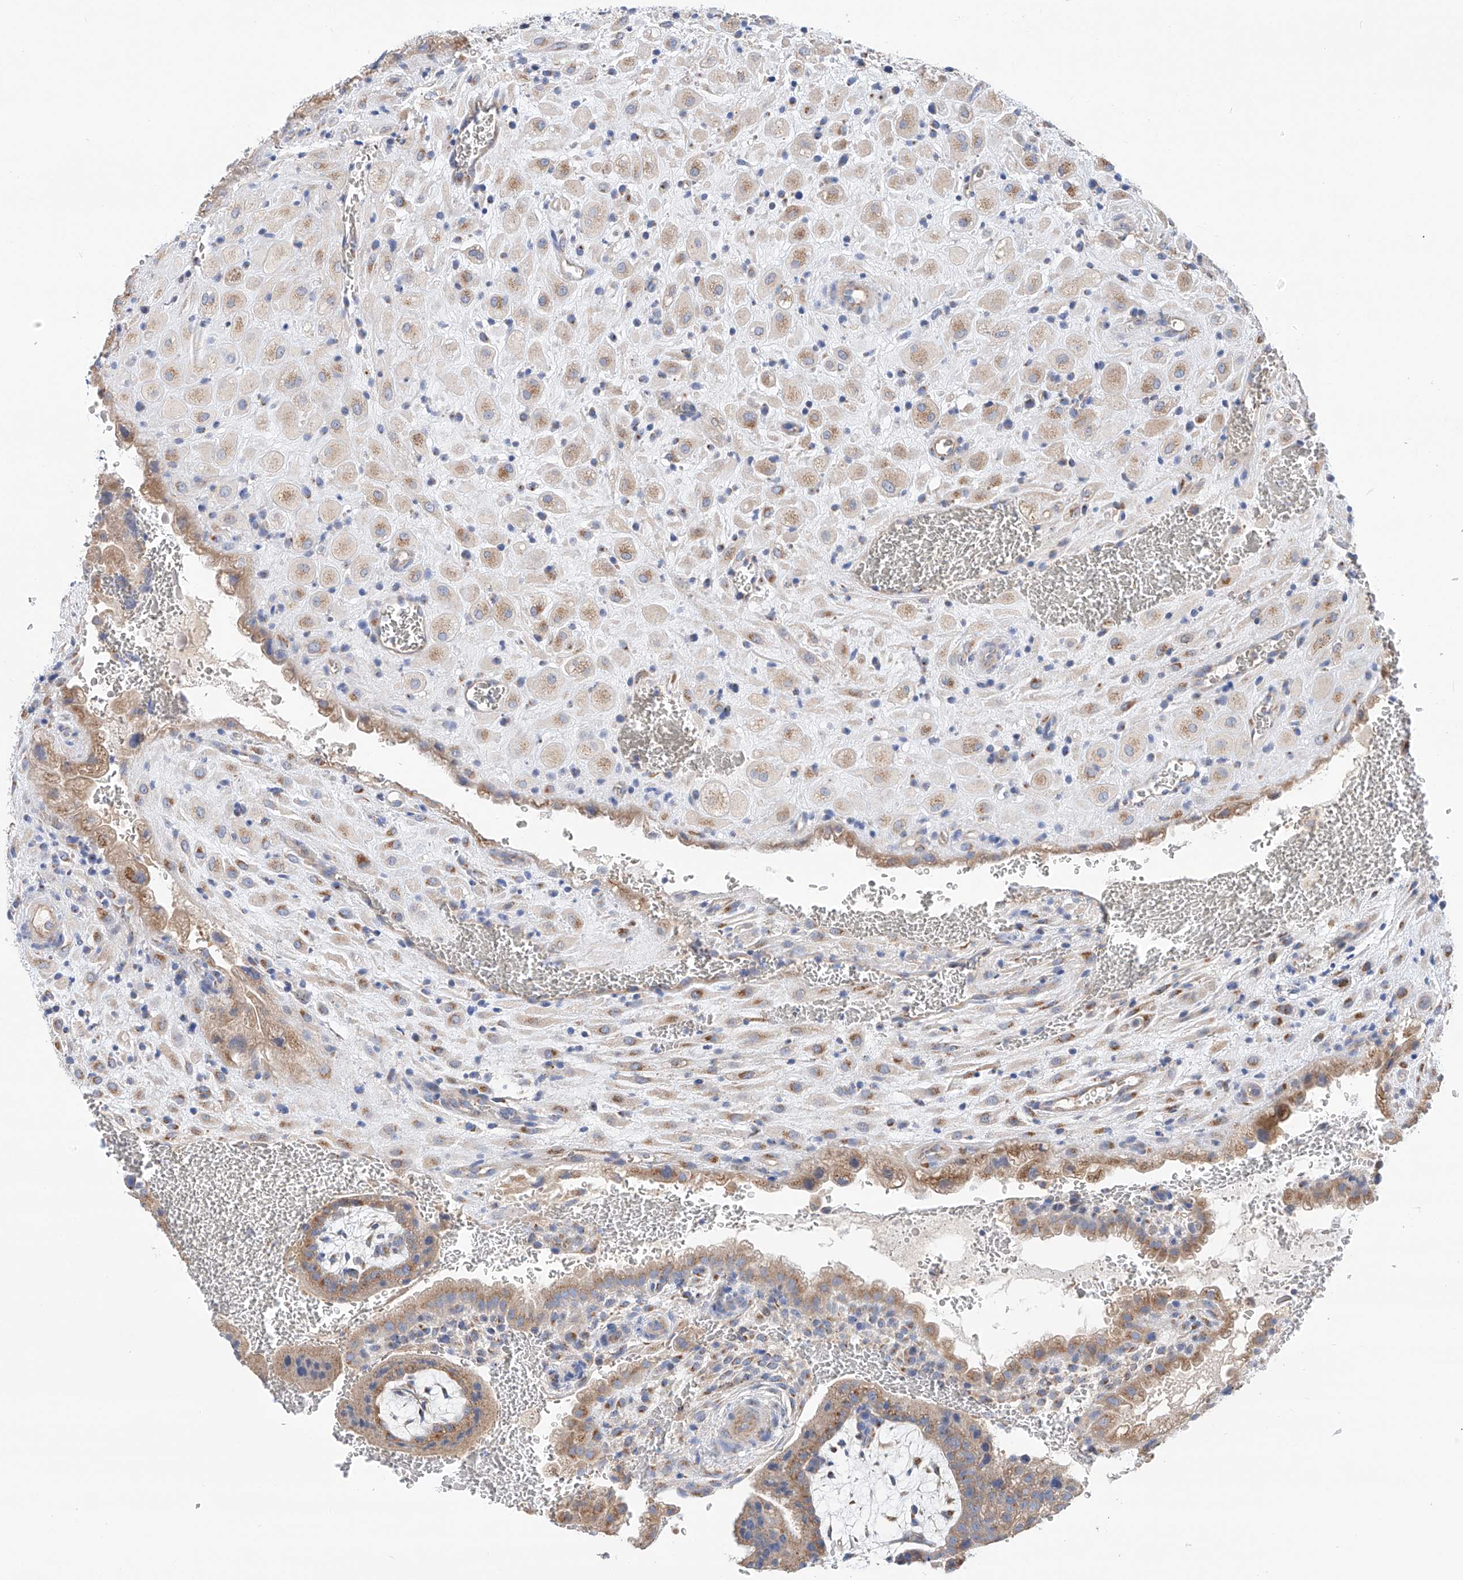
{"staining": {"intensity": "weak", "quantity": ">75%", "location": "cytoplasmic/membranous"}, "tissue": "placenta", "cell_type": "Decidual cells", "image_type": "normal", "snomed": [{"axis": "morphology", "description": "Normal tissue, NOS"}, {"axis": "topography", "description": "Placenta"}], "caption": "Unremarkable placenta reveals weak cytoplasmic/membranous positivity in approximately >75% of decidual cells, visualized by immunohistochemistry.", "gene": "SLC22A7", "patient": {"sex": "female", "age": 35}}